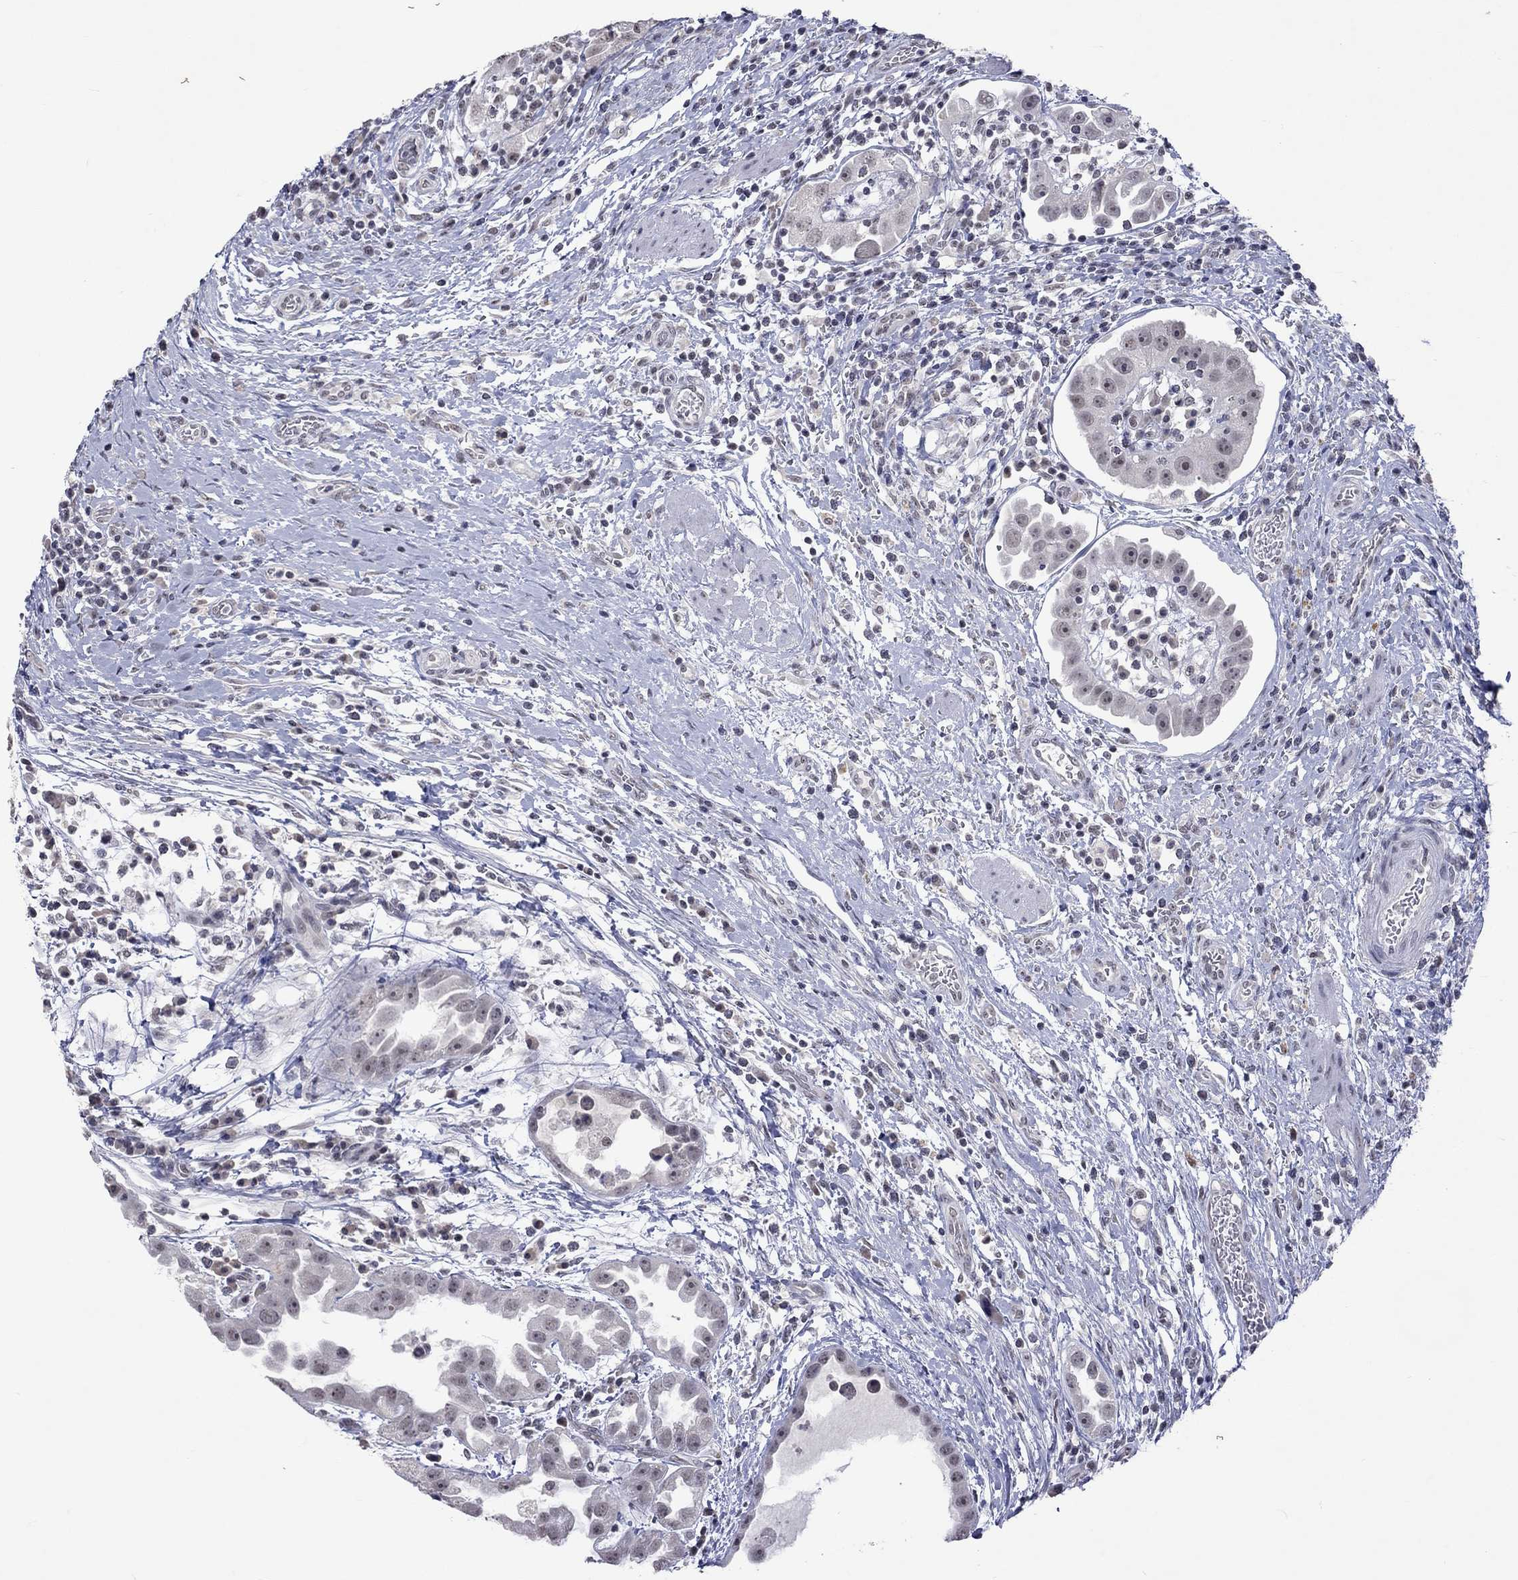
{"staining": {"intensity": "weak", "quantity": "<25%", "location": "cytoplasmic/membranous"}, "tissue": "urothelial cancer", "cell_type": "Tumor cells", "image_type": "cancer", "snomed": [{"axis": "morphology", "description": "Urothelial carcinoma, High grade"}, {"axis": "topography", "description": "Urinary bladder"}], "caption": "Immunohistochemical staining of human urothelial carcinoma (high-grade) reveals no significant positivity in tumor cells.", "gene": "TMEM143", "patient": {"sex": "female", "age": 41}}